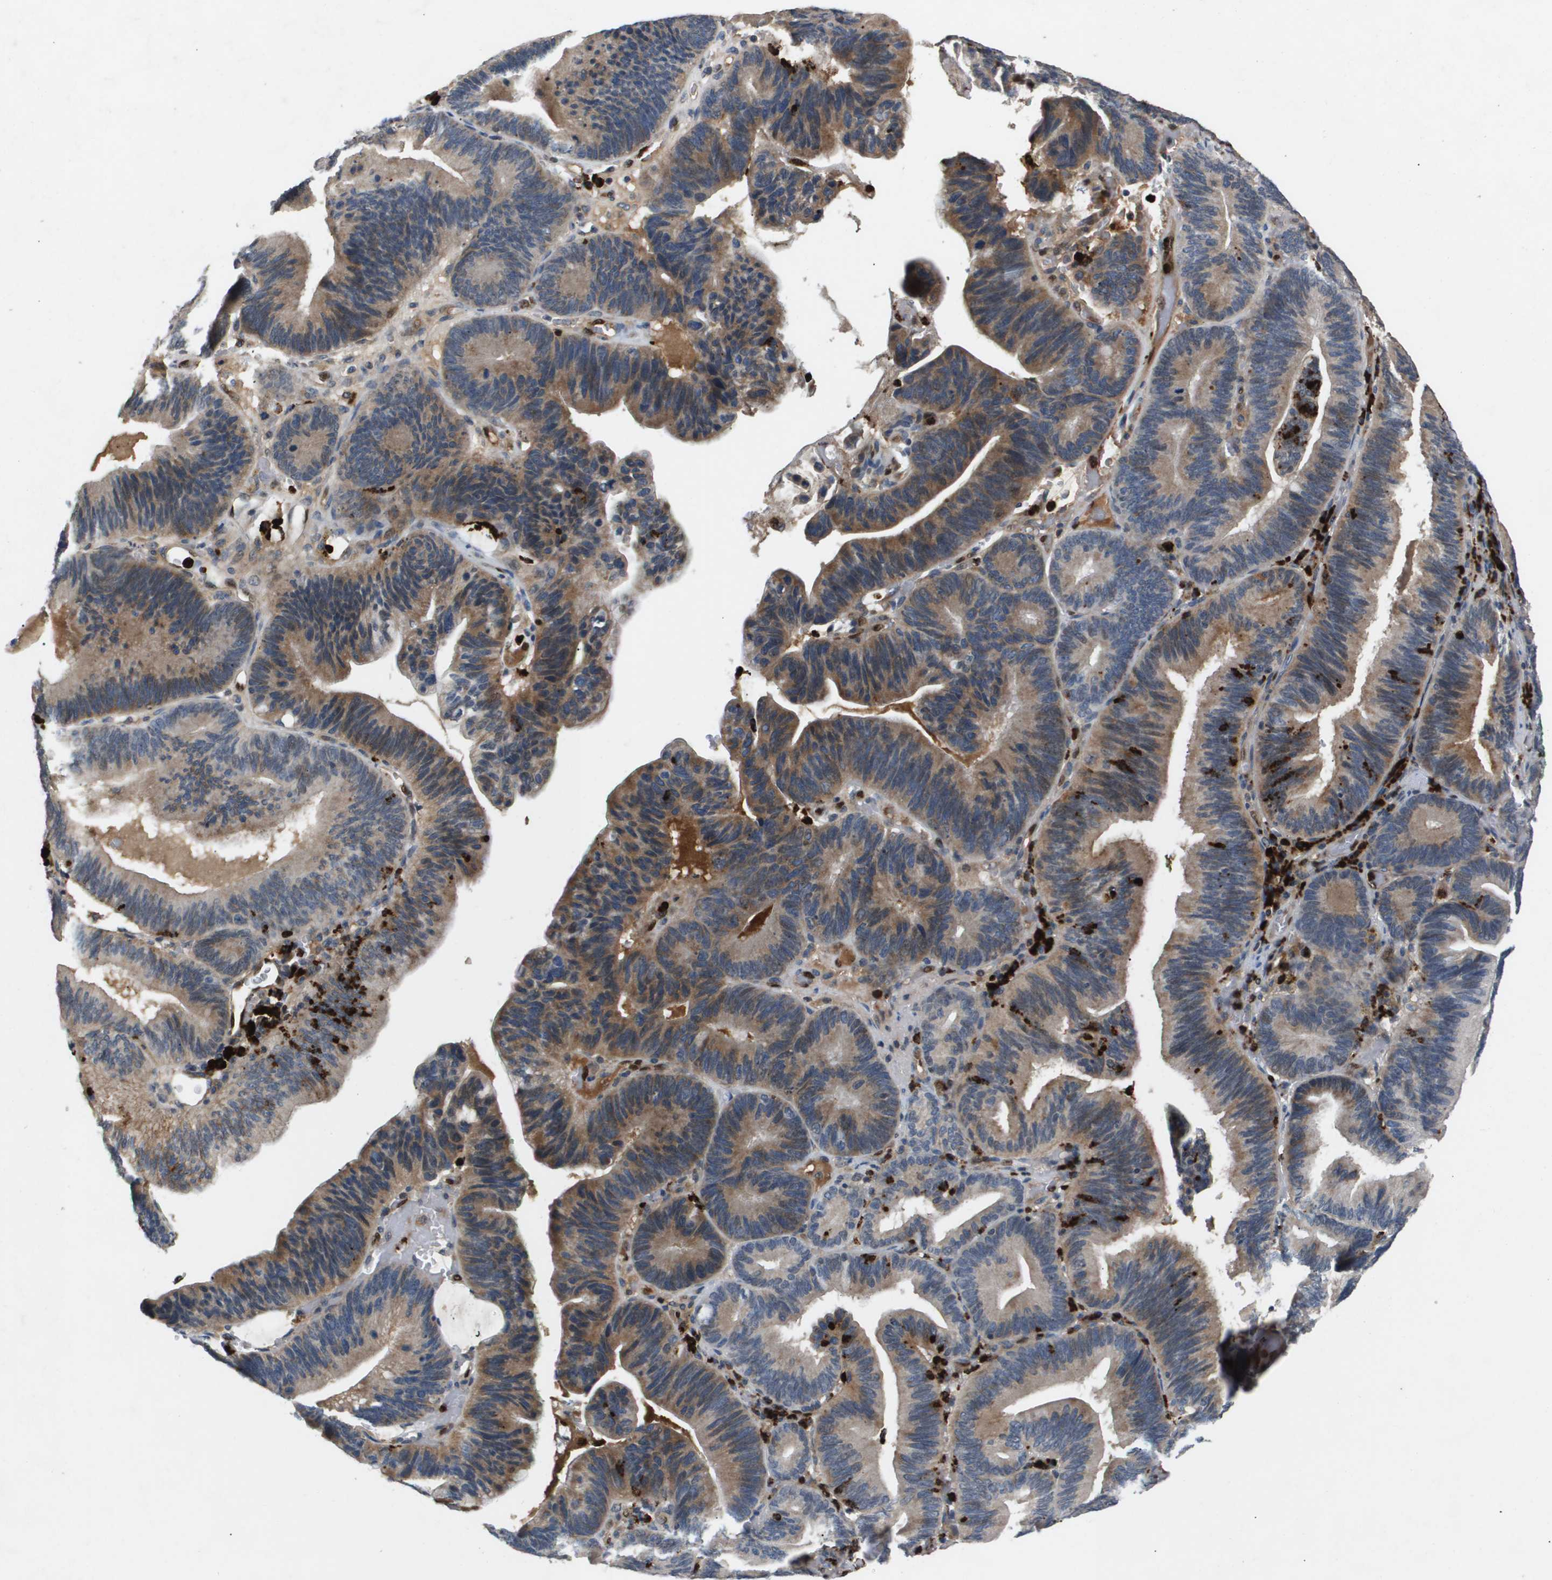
{"staining": {"intensity": "moderate", "quantity": ">75%", "location": "cytoplasmic/membranous"}, "tissue": "pancreatic cancer", "cell_type": "Tumor cells", "image_type": "cancer", "snomed": [{"axis": "morphology", "description": "Adenocarcinoma, NOS"}, {"axis": "topography", "description": "Pancreas"}], "caption": "A histopathology image of human adenocarcinoma (pancreatic) stained for a protein exhibits moderate cytoplasmic/membranous brown staining in tumor cells.", "gene": "ERG", "patient": {"sex": "male", "age": 82}}